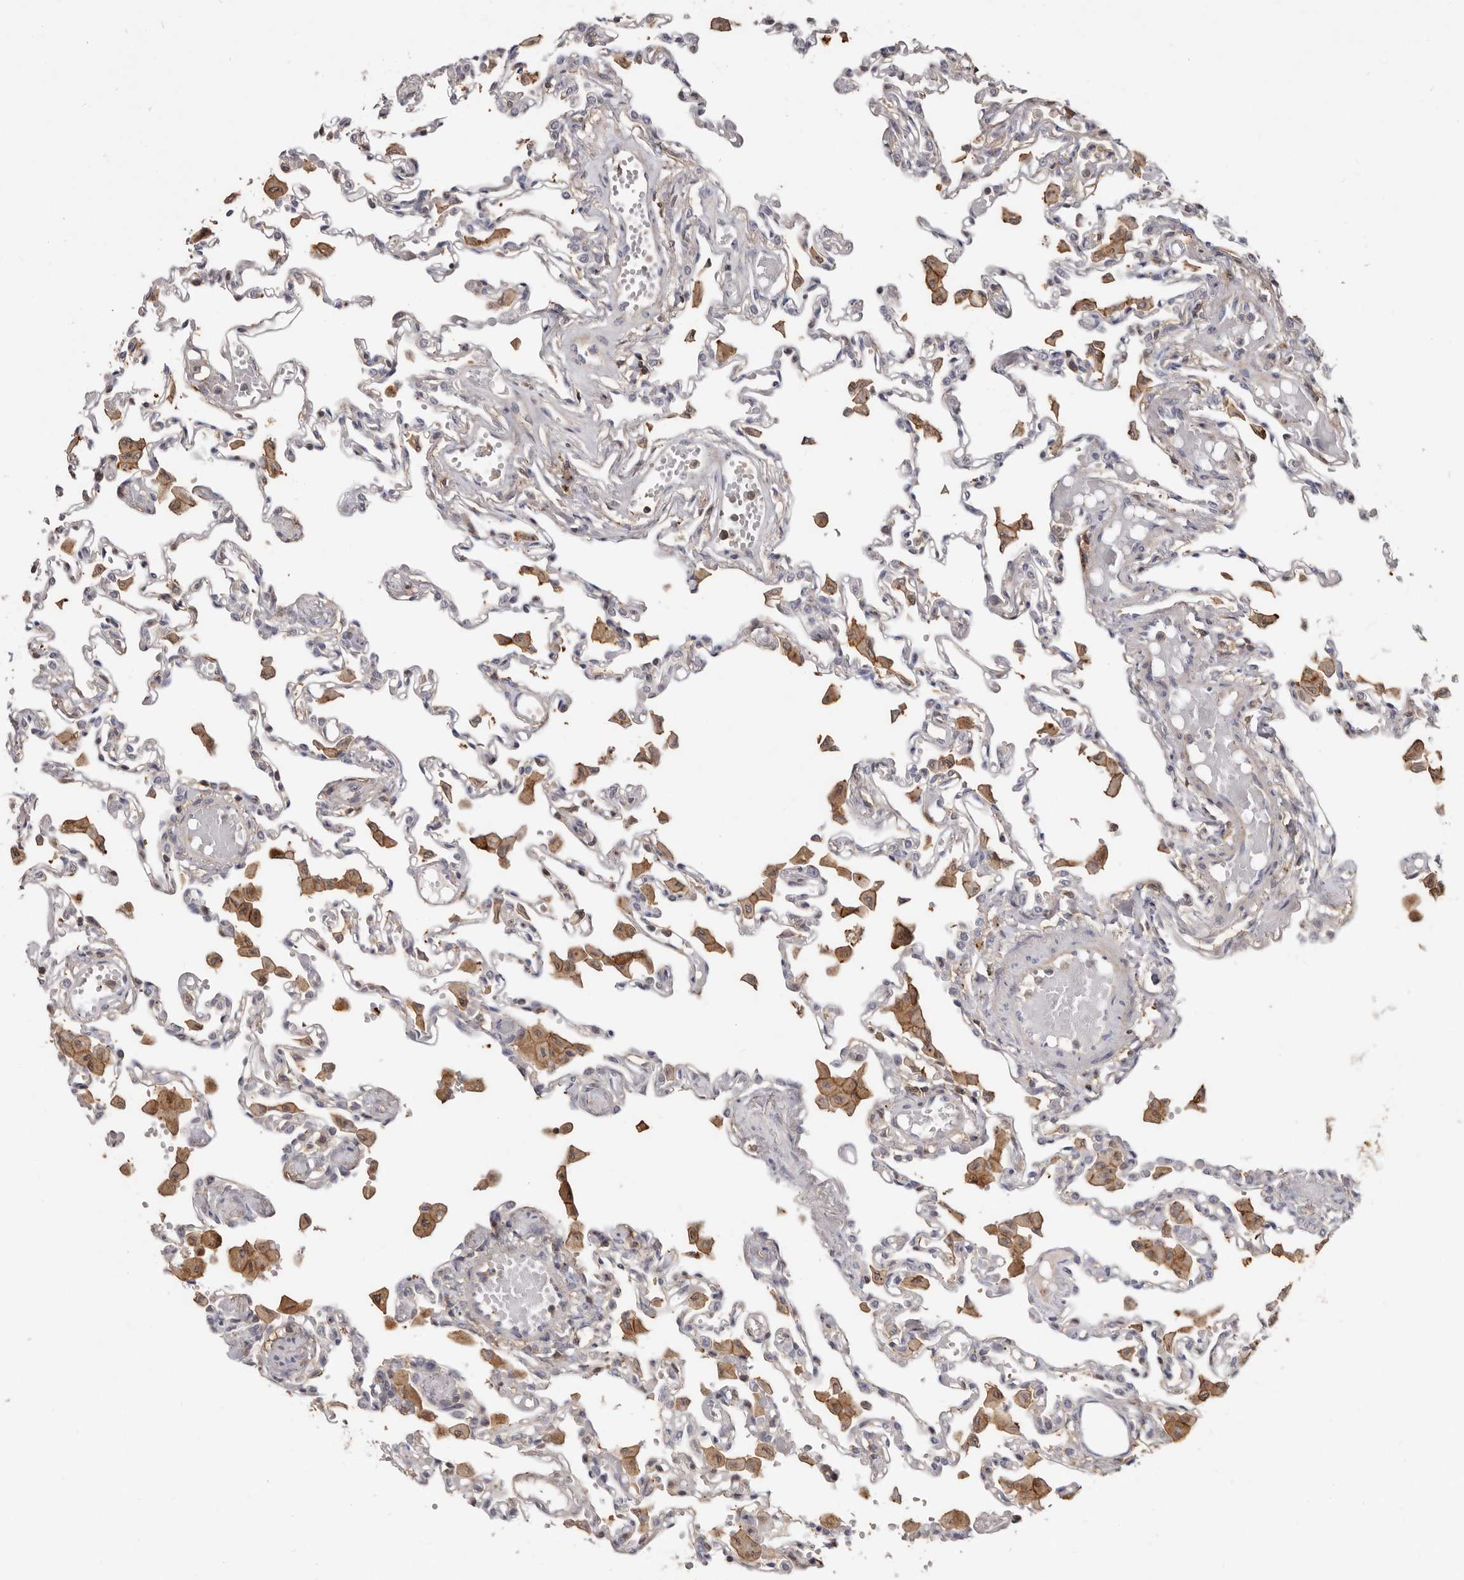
{"staining": {"intensity": "negative", "quantity": "none", "location": "none"}, "tissue": "lung", "cell_type": "Alveolar cells", "image_type": "normal", "snomed": [{"axis": "morphology", "description": "Normal tissue, NOS"}, {"axis": "topography", "description": "Bronchus"}, {"axis": "topography", "description": "Lung"}], "caption": "Immunohistochemical staining of normal human lung demonstrates no significant expression in alveolar cells.", "gene": "KIF26B", "patient": {"sex": "female", "age": 49}}